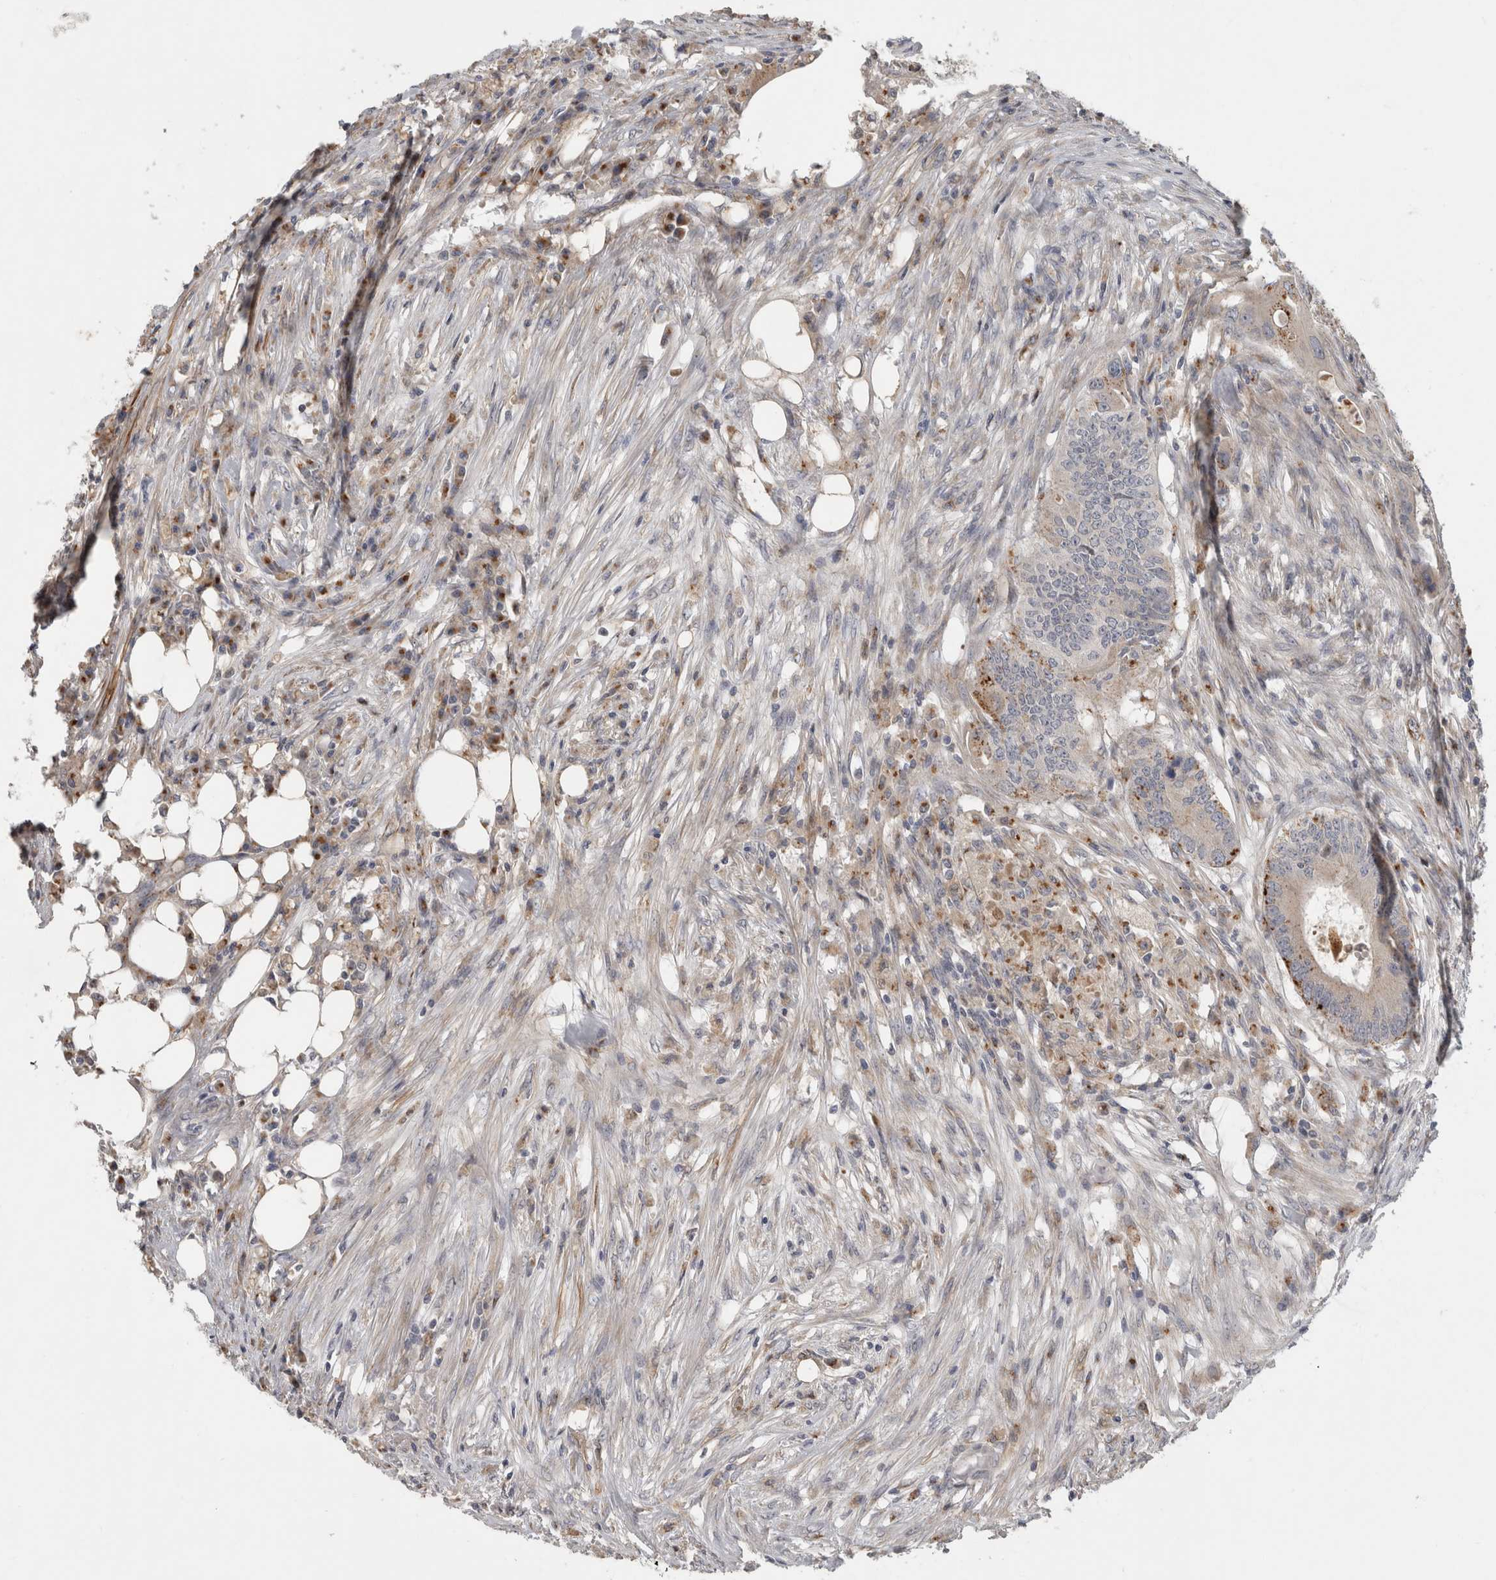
{"staining": {"intensity": "strong", "quantity": "<25%", "location": "cytoplasmic/membranous"}, "tissue": "colorectal cancer", "cell_type": "Tumor cells", "image_type": "cancer", "snomed": [{"axis": "morphology", "description": "Adenocarcinoma, NOS"}, {"axis": "topography", "description": "Colon"}], "caption": "Immunohistochemical staining of human colorectal cancer displays strong cytoplasmic/membranous protein positivity in about <25% of tumor cells.", "gene": "MGAT1", "patient": {"sex": "male", "age": 71}}